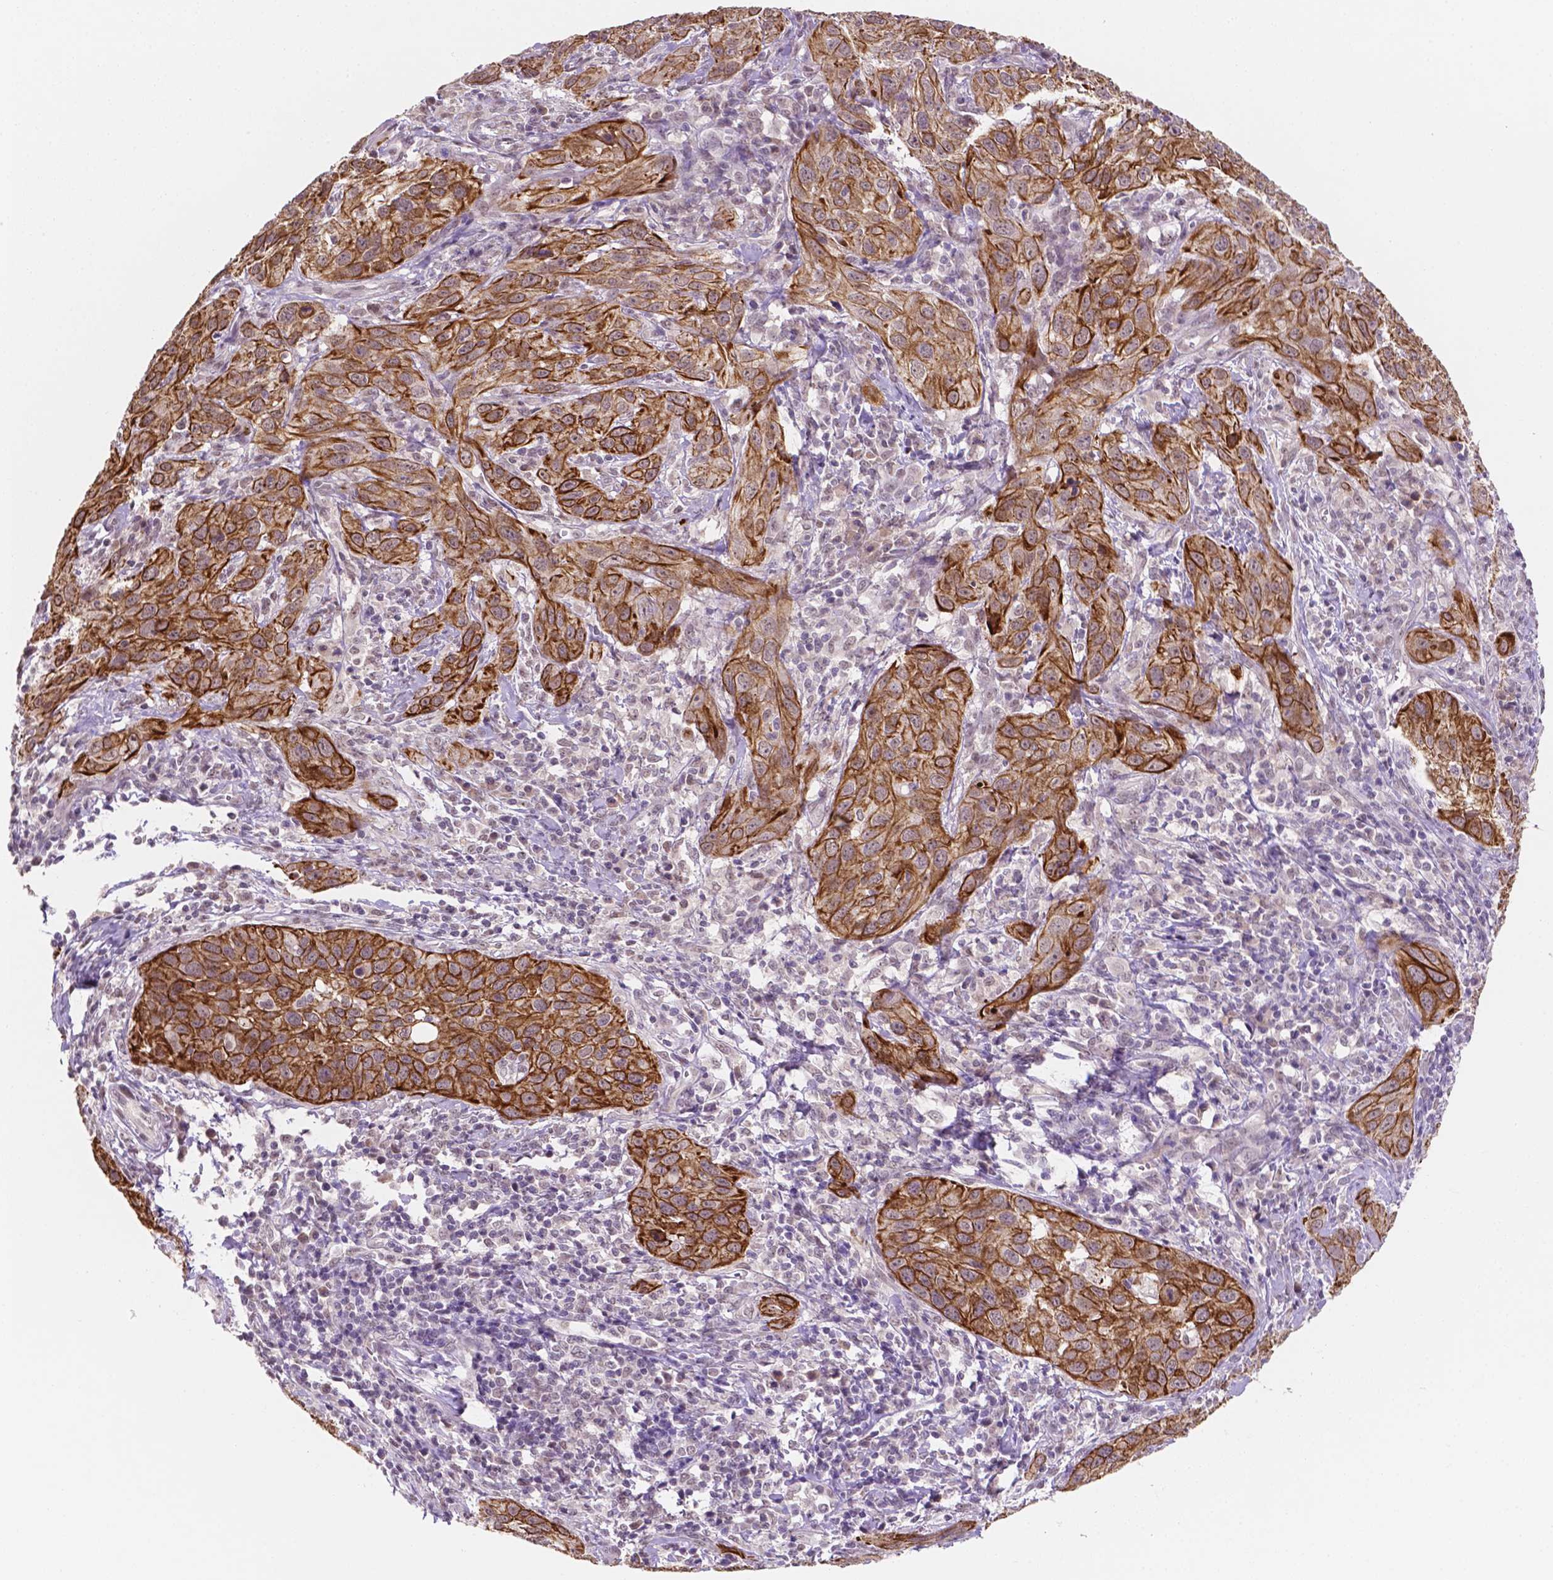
{"staining": {"intensity": "strong", "quantity": ">75%", "location": "cytoplasmic/membranous"}, "tissue": "cervical cancer", "cell_type": "Tumor cells", "image_type": "cancer", "snomed": [{"axis": "morphology", "description": "Normal tissue, NOS"}, {"axis": "morphology", "description": "Squamous cell carcinoma, NOS"}, {"axis": "topography", "description": "Cervix"}], "caption": "Immunohistochemistry (IHC) photomicrograph of neoplastic tissue: human cervical squamous cell carcinoma stained using immunohistochemistry displays high levels of strong protein expression localized specifically in the cytoplasmic/membranous of tumor cells, appearing as a cytoplasmic/membranous brown color.", "gene": "SHLD3", "patient": {"sex": "female", "age": 51}}